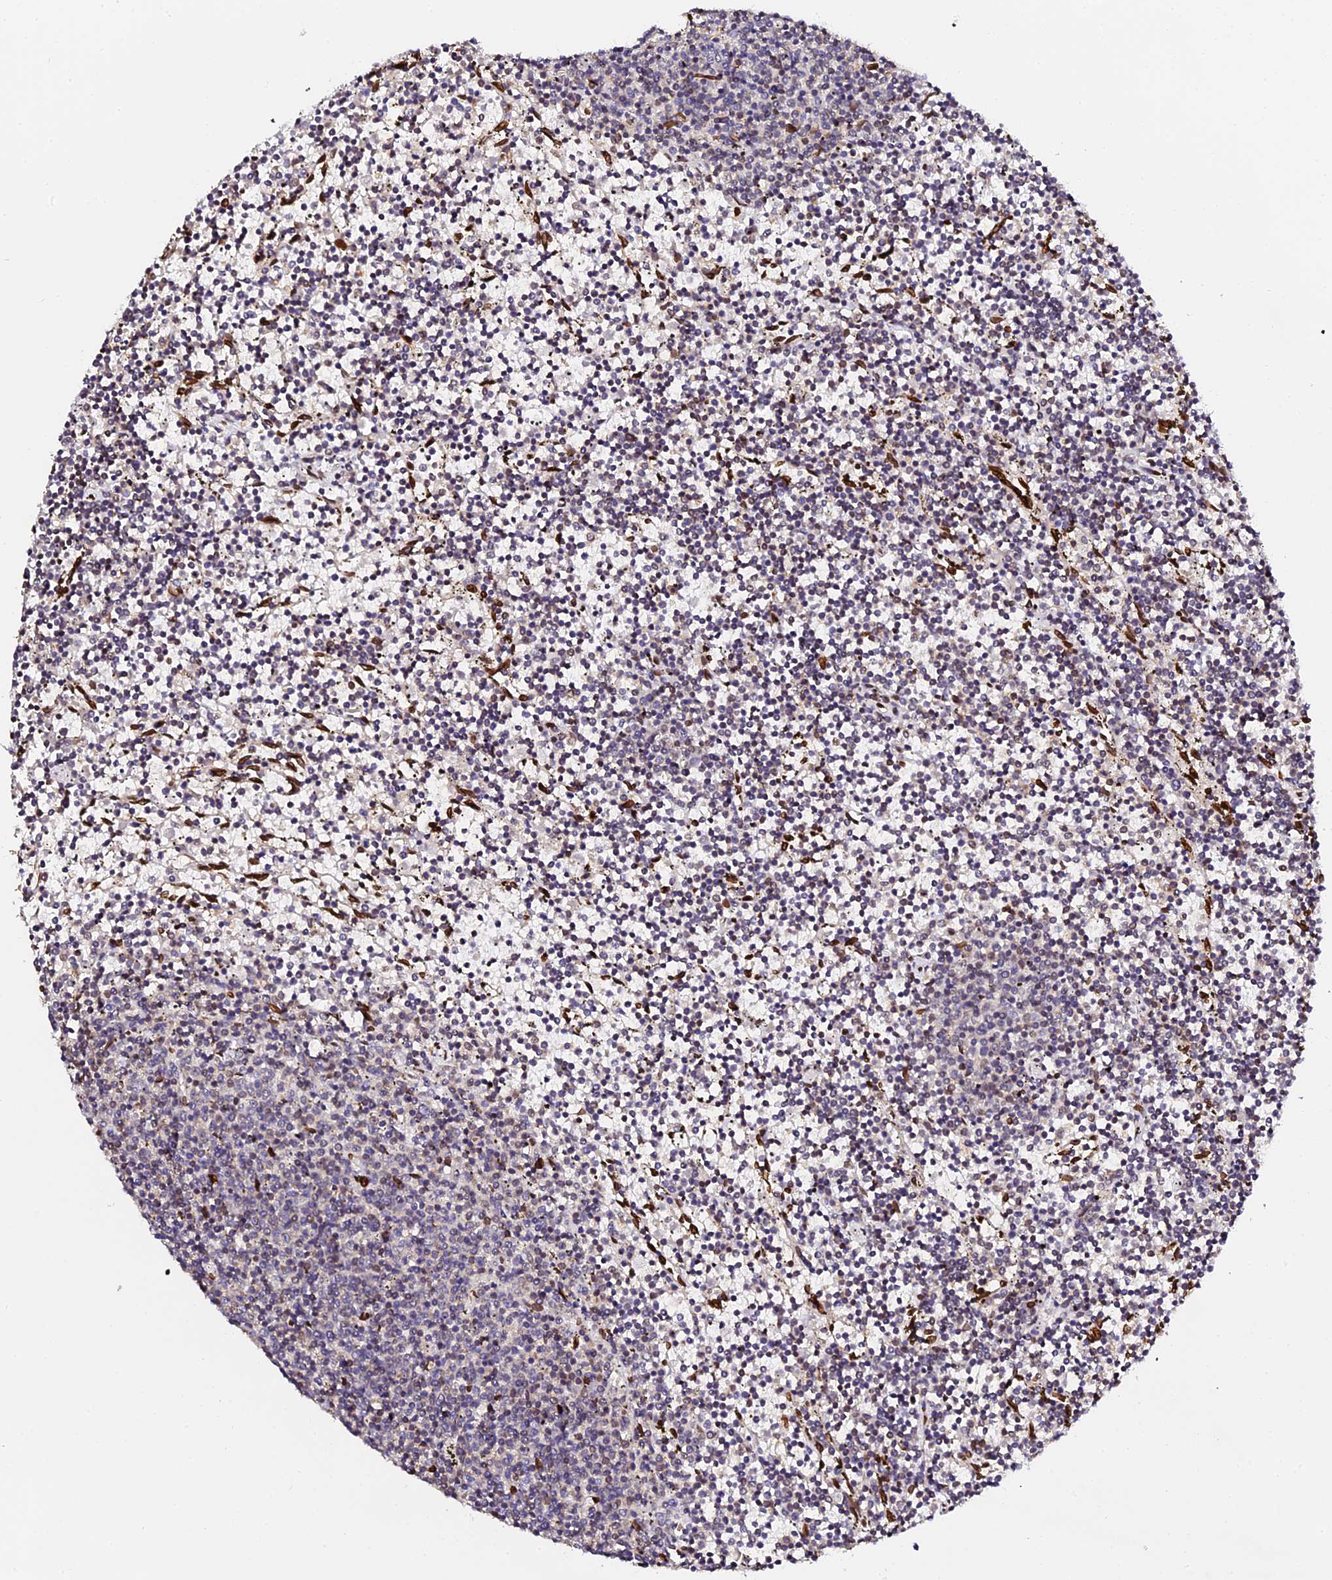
{"staining": {"intensity": "negative", "quantity": "none", "location": "none"}, "tissue": "lymphoma", "cell_type": "Tumor cells", "image_type": "cancer", "snomed": [{"axis": "morphology", "description": "Malignant lymphoma, non-Hodgkin's type, Low grade"}, {"axis": "topography", "description": "Spleen"}], "caption": "Tumor cells are negative for brown protein staining in low-grade malignant lymphoma, non-Hodgkin's type.", "gene": "ANAPC5", "patient": {"sex": "female", "age": 50}}